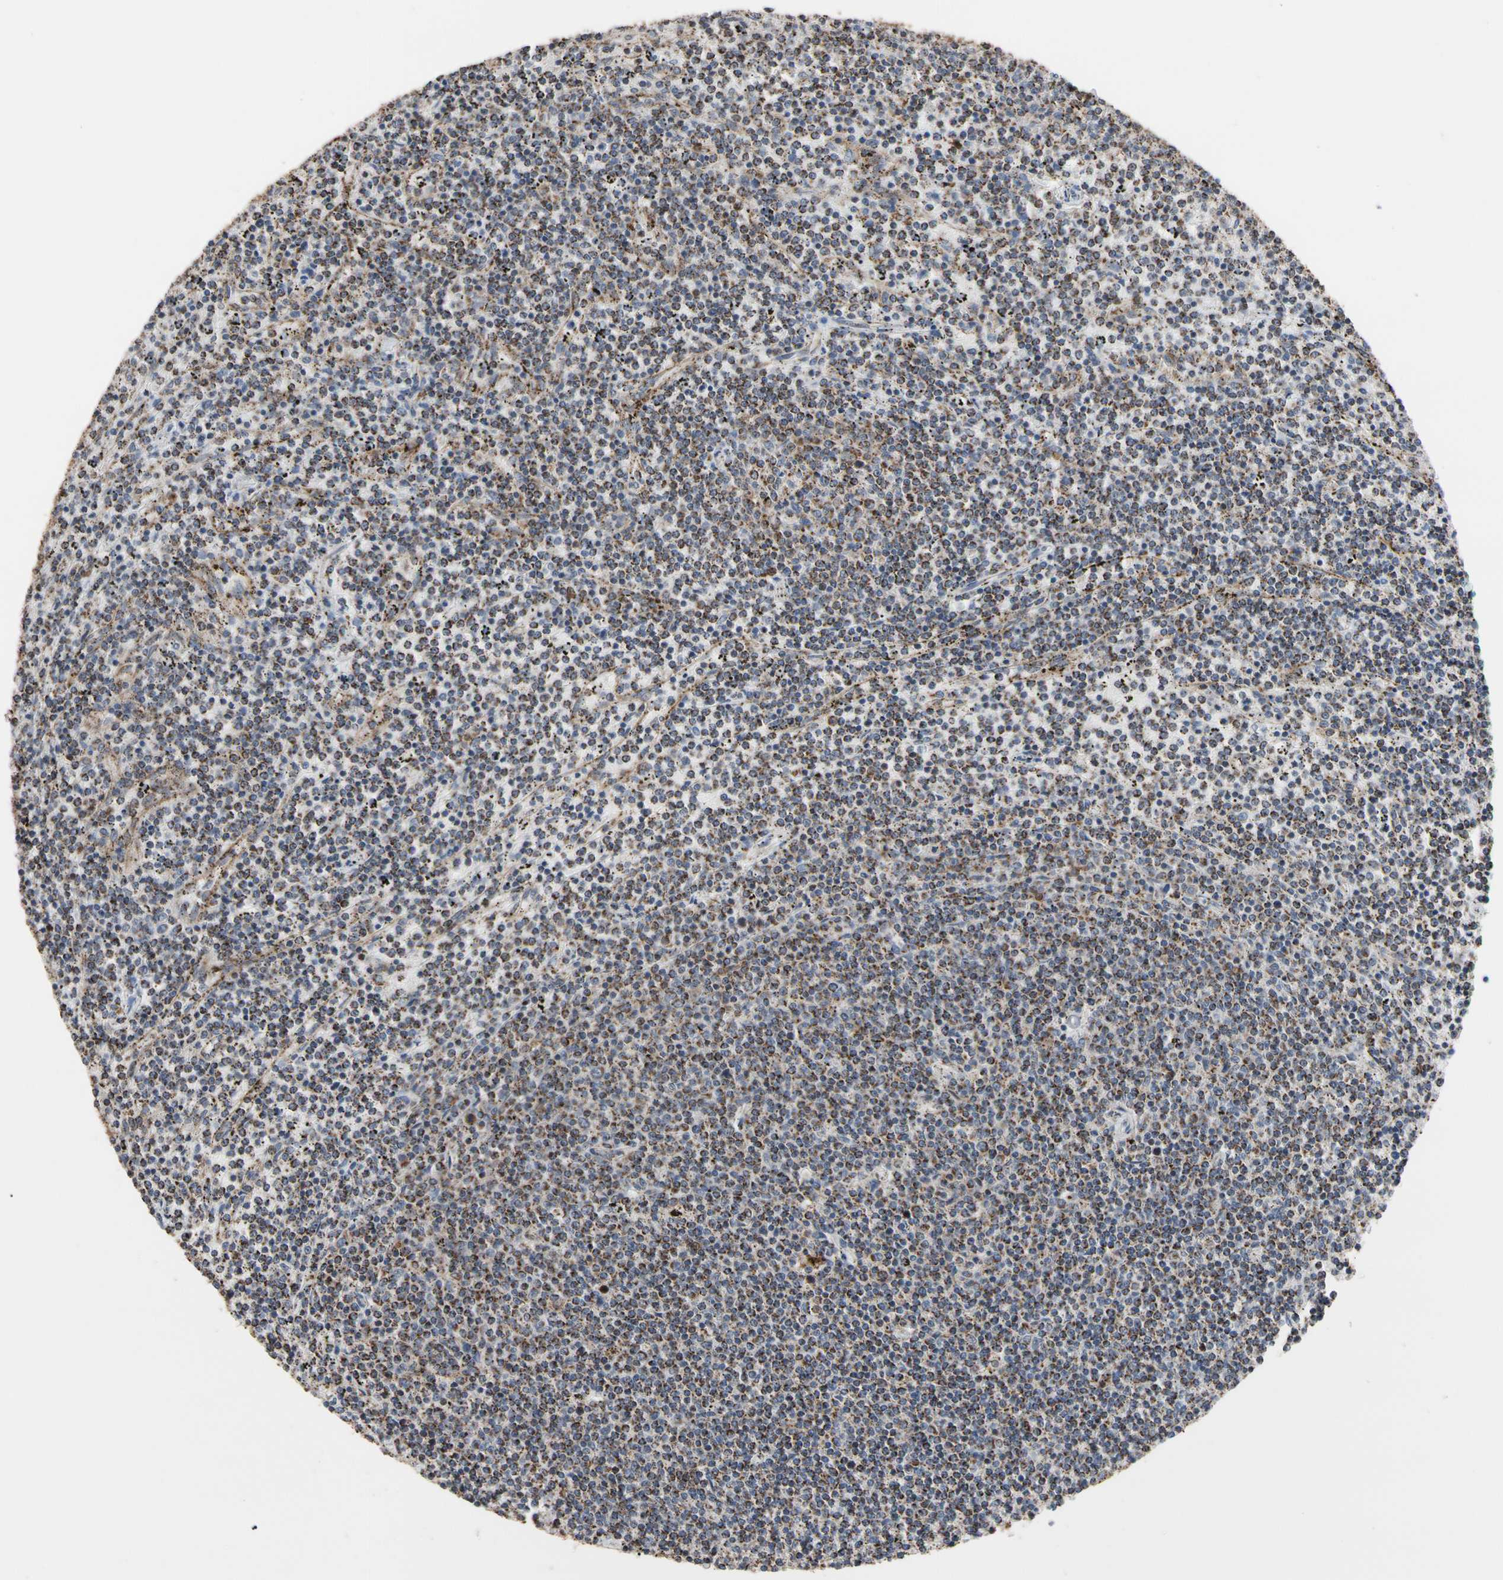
{"staining": {"intensity": "strong", "quantity": ">75%", "location": "cytoplasmic/membranous"}, "tissue": "lymphoma", "cell_type": "Tumor cells", "image_type": "cancer", "snomed": [{"axis": "morphology", "description": "Malignant lymphoma, non-Hodgkin's type, Low grade"}, {"axis": "topography", "description": "Spleen"}], "caption": "Protein positivity by IHC exhibits strong cytoplasmic/membranous positivity in about >75% of tumor cells in lymphoma. (IHC, brightfield microscopy, high magnification).", "gene": "FAM110B", "patient": {"sex": "female", "age": 50}}